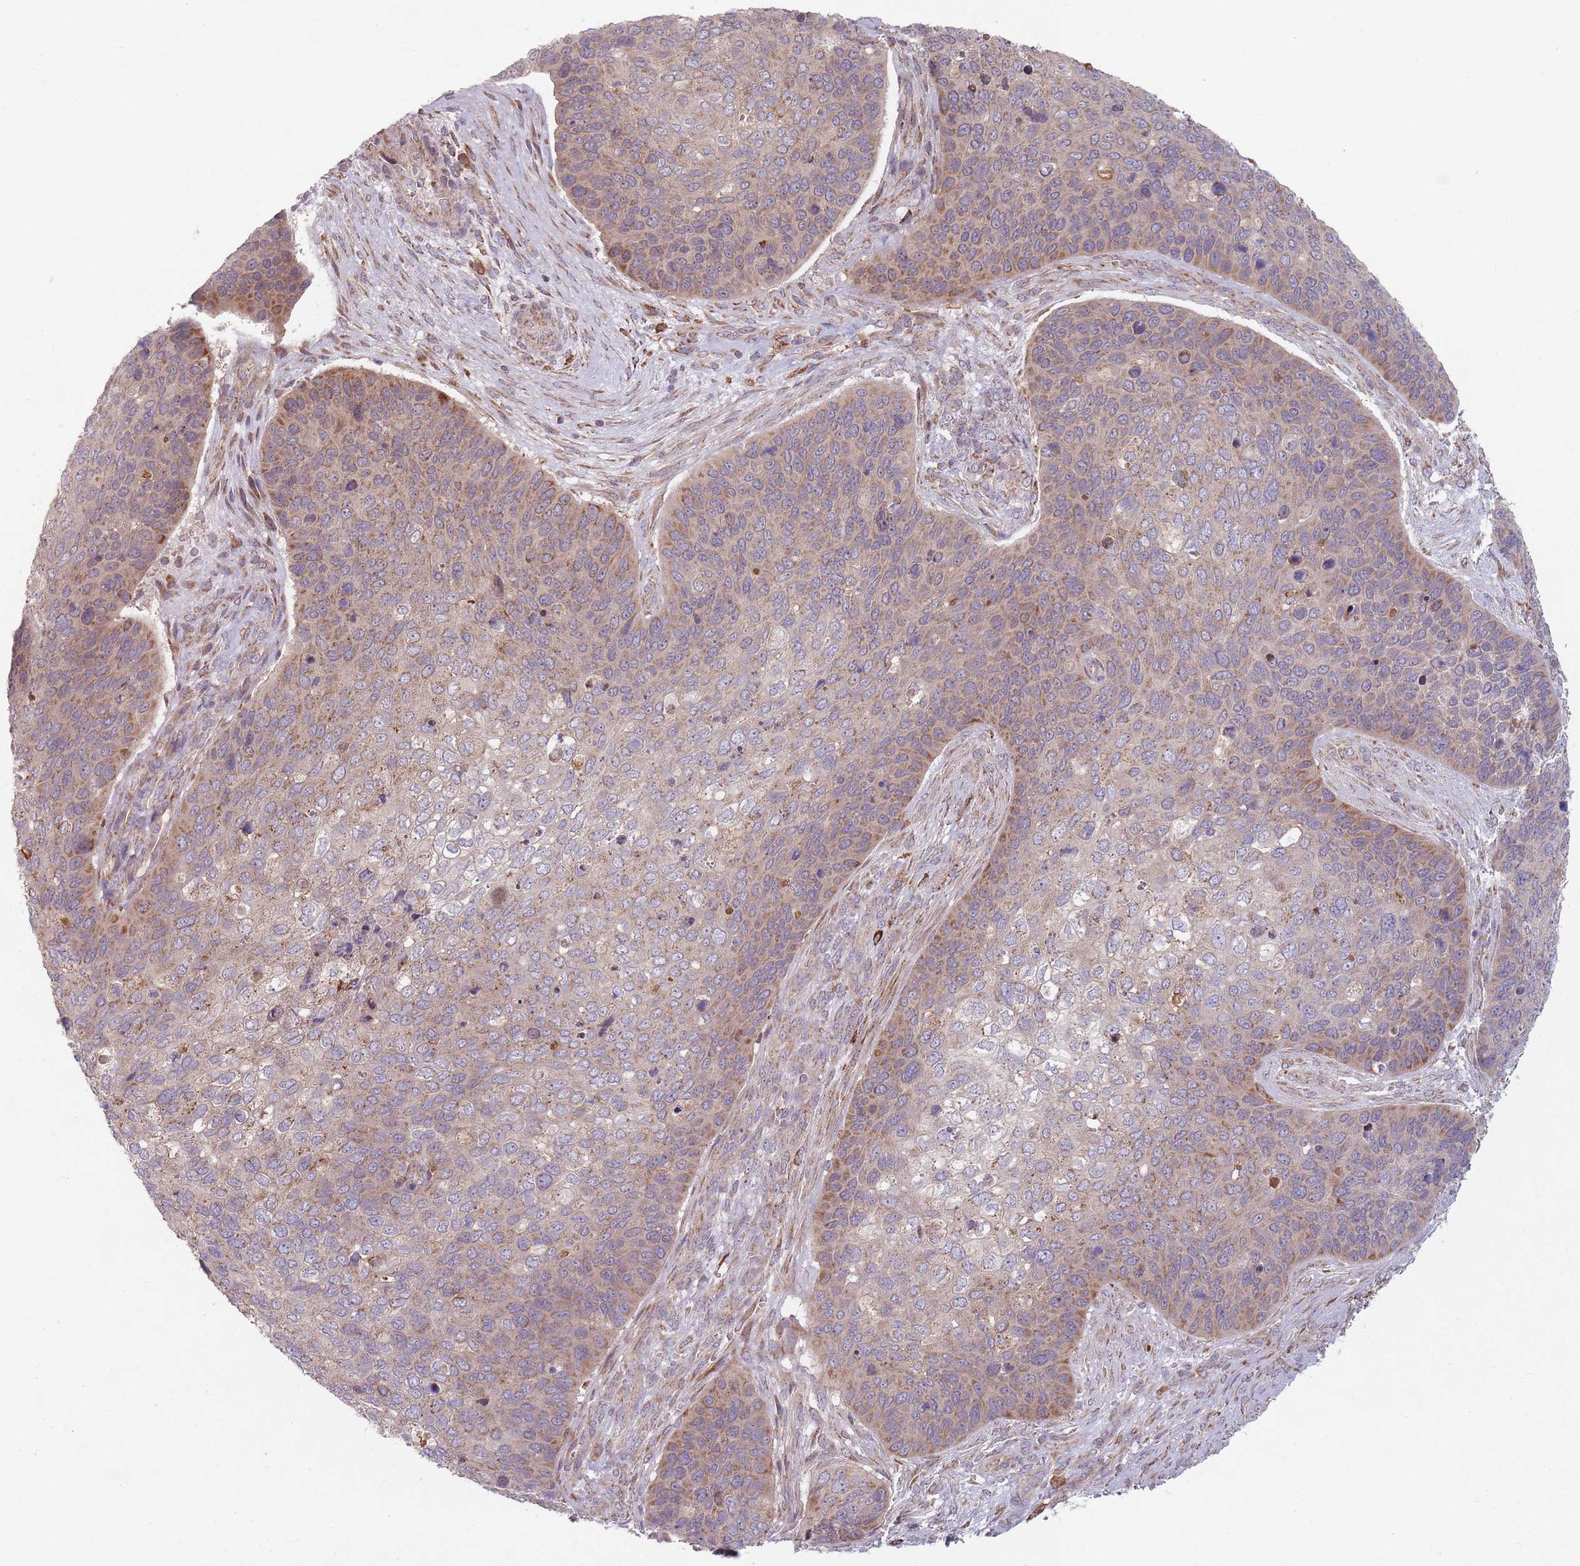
{"staining": {"intensity": "moderate", "quantity": "25%-75%", "location": "cytoplasmic/membranous"}, "tissue": "skin cancer", "cell_type": "Tumor cells", "image_type": "cancer", "snomed": [{"axis": "morphology", "description": "Basal cell carcinoma"}, {"axis": "topography", "description": "Skin"}], "caption": "Immunohistochemistry (IHC) (DAB) staining of basal cell carcinoma (skin) displays moderate cytoplasmic/membranous protein expression in approximately 25%-75% of tumor cells.", "gene": "OR10Q1", "patient": {"sex": "female", "age": 74}}